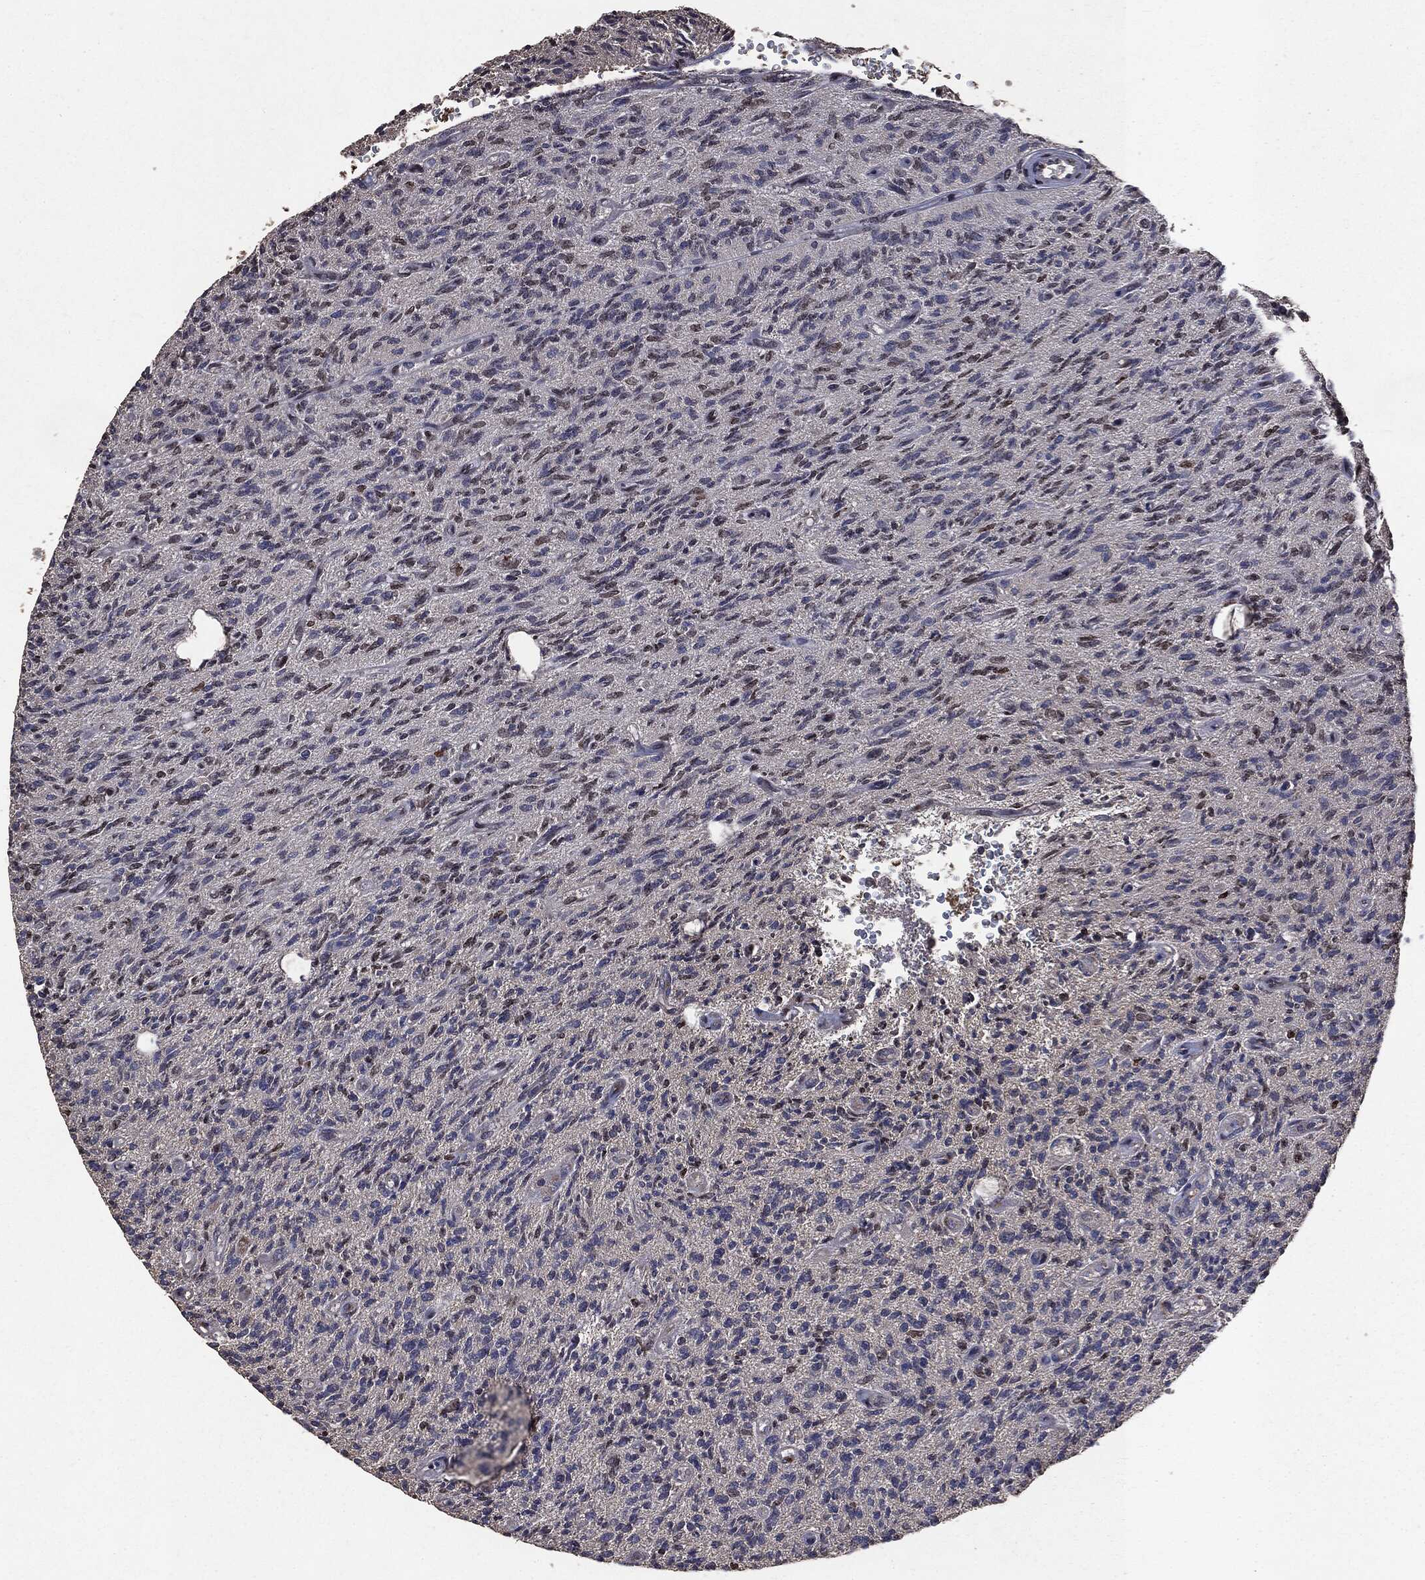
{"staining": {"intensity": "strong", "quantity": "25%-75%", "location": "cytoplasmic/membranous,nuclear"}, "tissue": "glioma", "cell_type": "Tumor cells", "image_type": "cancer", "snomed": [{"axis": "morphology", "description": "Glioma, malignant, High grade"}, {"axis": "topography", "description": "Brain"}], "caption": "Protein expression analysis of malignant glioma (high-grade) reveals strong cytoplasmic/membranous and nuclear staining in approximately 25%-75% of tumor cells. The staining is performed using DAB (3,3'-diaminobenzidine) brown chromogen to label protein expression. The nuclei are counter-stained blue using hematoxylin.", "gene": "PPP6R2", "patient": {"sex": "male", "age": 64}}